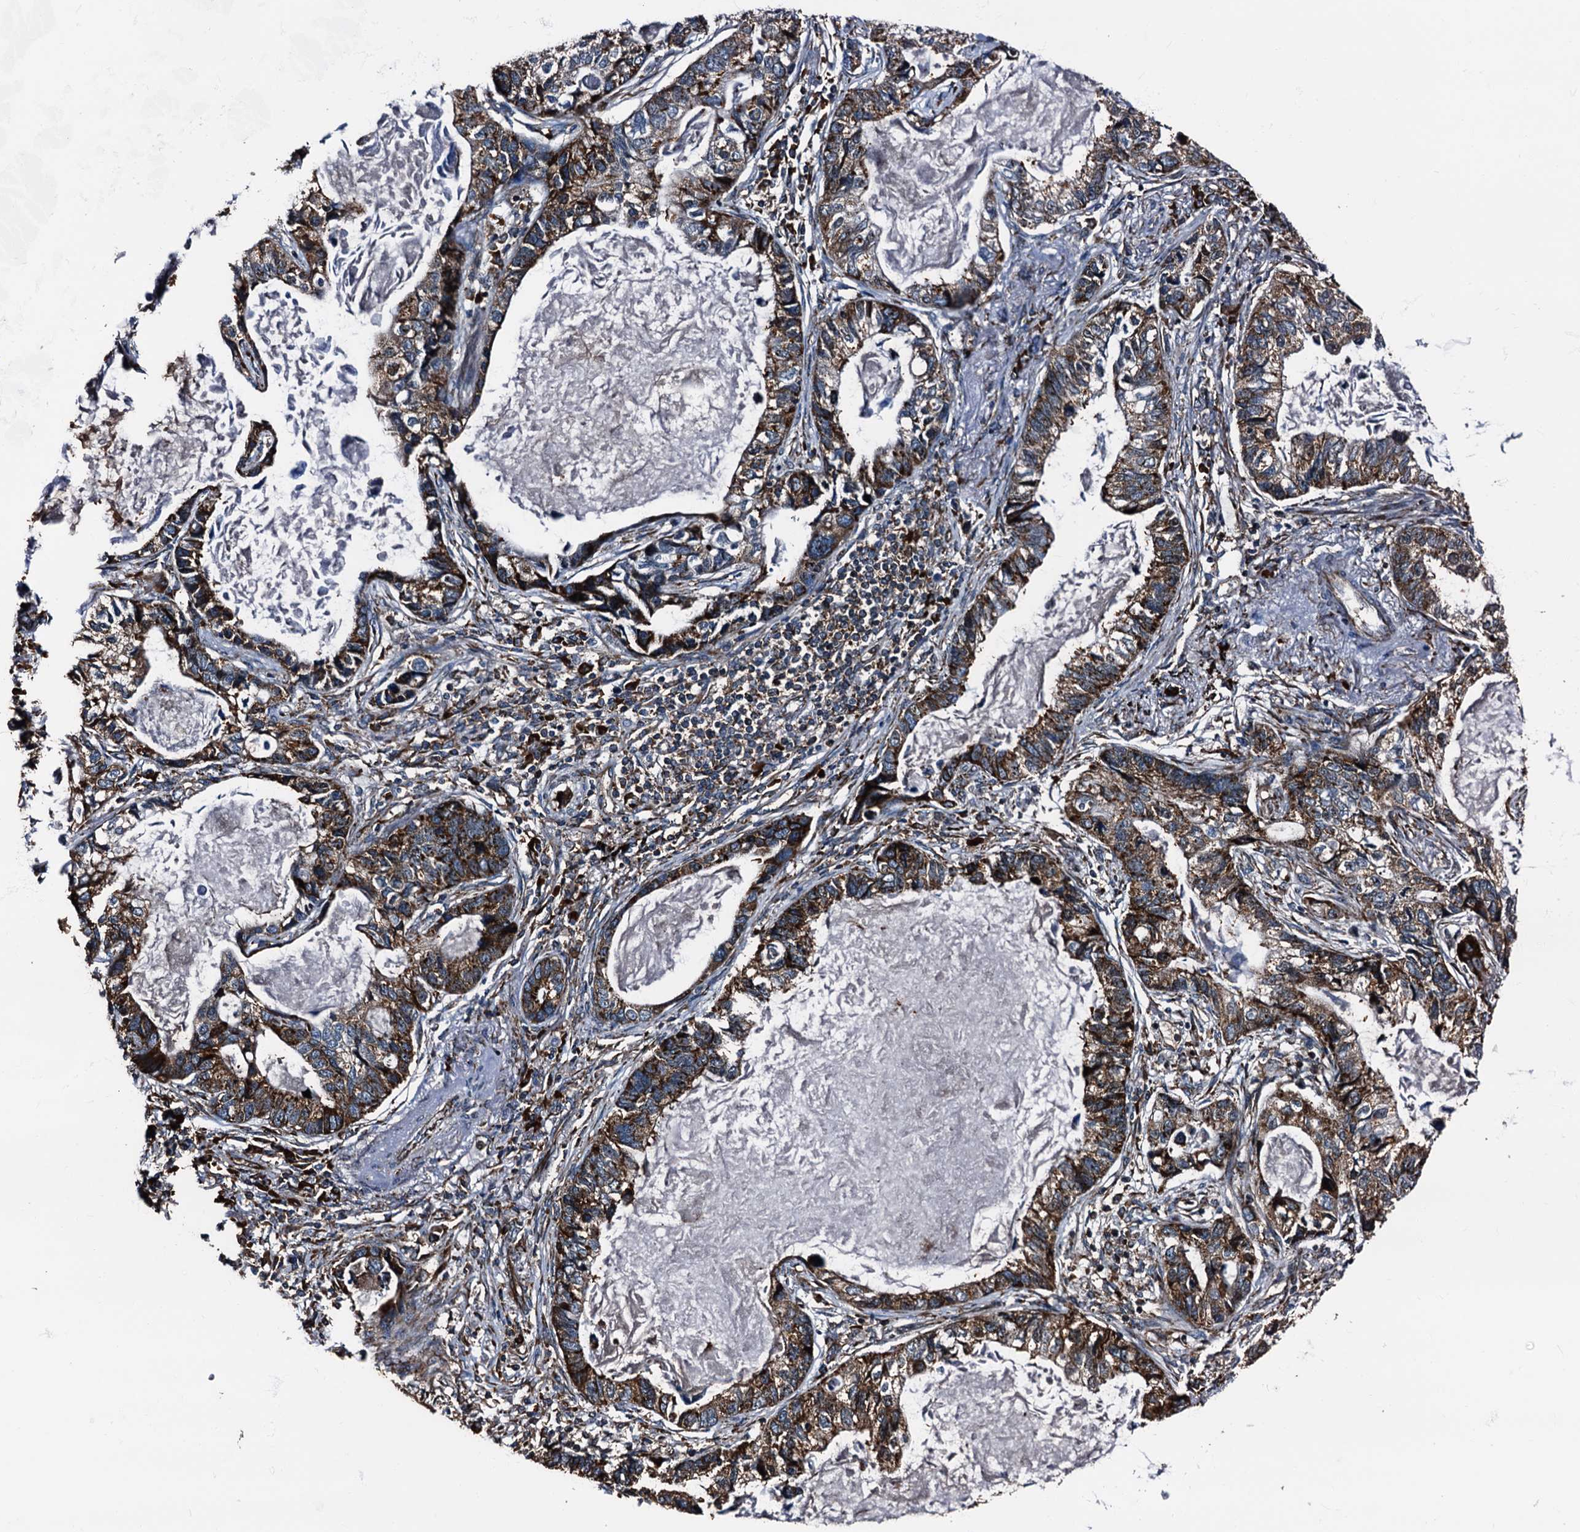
{"staining": {"intensity": "strong", "quantity": ">75%", "location": "cytoplasmic/membranous"}, "tissue": "lung cancer", "cell_type": "Tumor cells", "image_type": "cancer", "snomed": [{"axis": "morphology", "description": "Adenocarcinoma, NOS"}, {"axis": "topography", "description": "Lung"}], "caption": "A brown stain shows strong cytoplasmic/membranous staining of a protein in human lung cancer tumor cells. Nuclei are stained in blue.", "gene": "ATP2C1", "patient": {"sex": "male", "age": 67}}